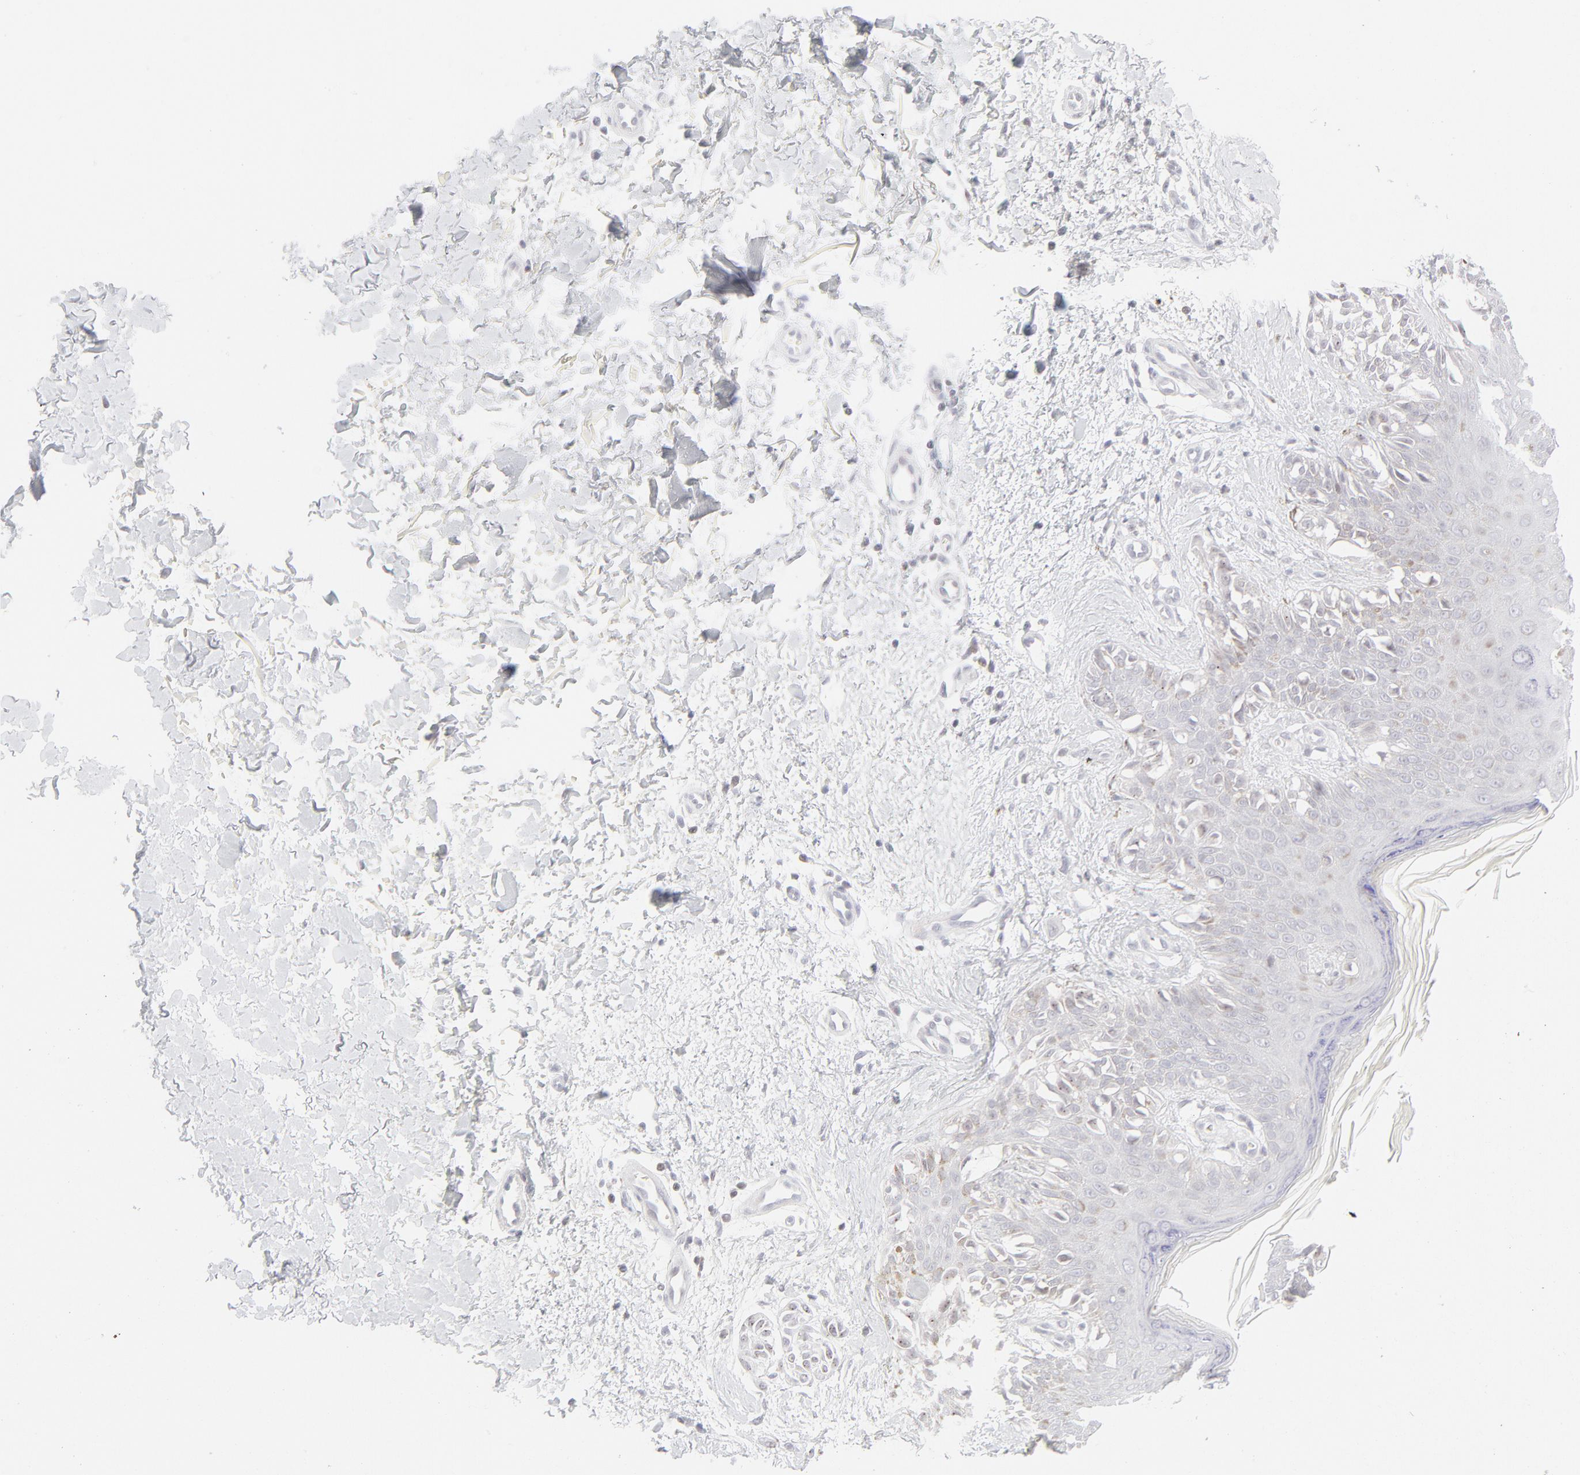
{"staining": {"intensity": "weak", "quantity": "25%-75%", "location": "cytoplasmic/membranous"}, "tissue": "melanoma", "cell_type": "Tumor cells", "image_type": "cancer", "snomed": [{"axis": "morphology", "description": "Normal tissue, NOS"}, {"axis": "morphology", "description": "Malignant melanoma, NOS"}, {"axis": "topography", "description": "Skin"}], "caption": "Malignant melanoma stained with a brown dye demonstrates weak cytoplasmic/membranous positive staining in about 25%-75% of tumor cells.", "gene": "PRKCB", "patient": {"sex": "male", "age": 83}}